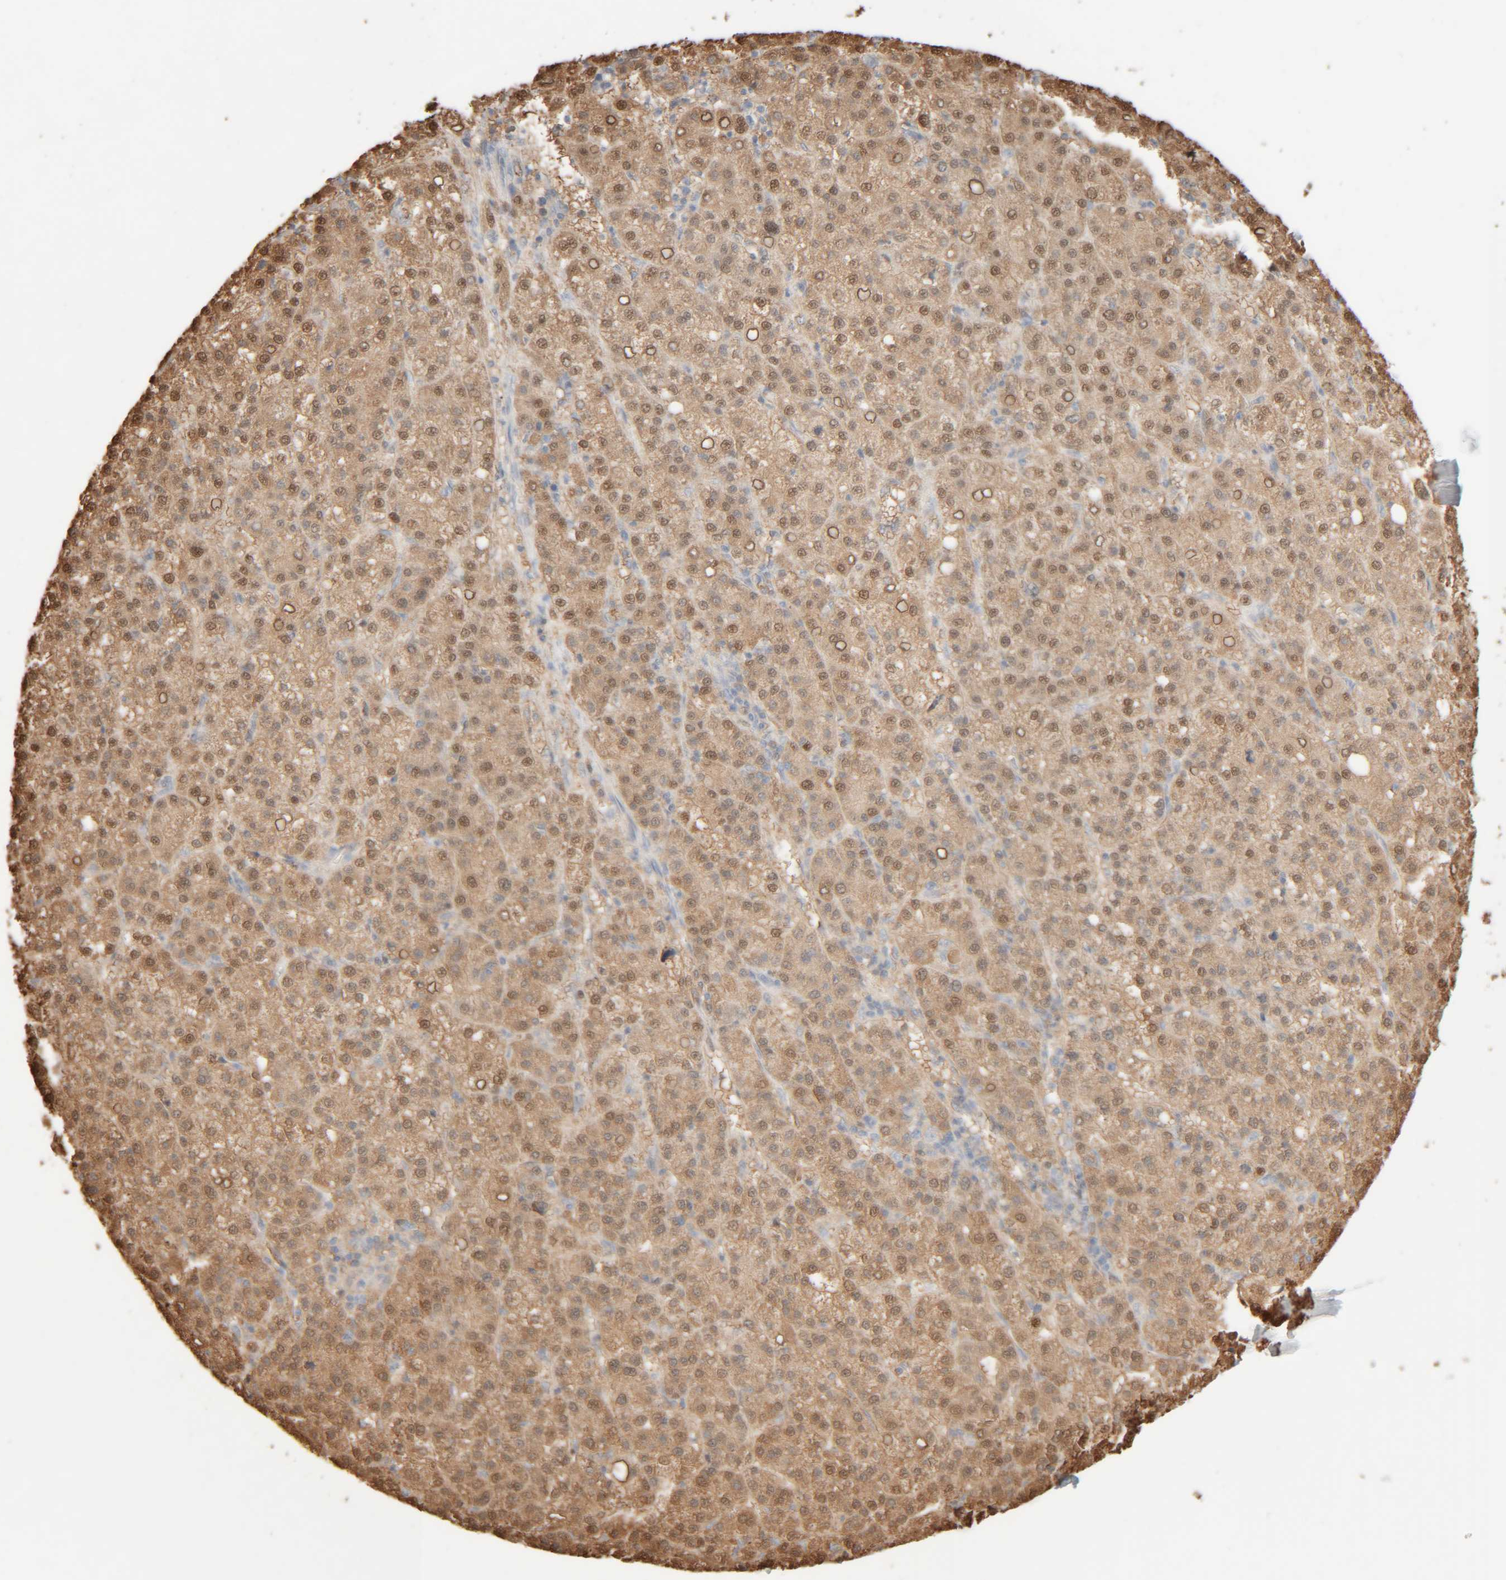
{"staining": {"intensity": "moderate", "quantity": ">75%", "location": "cytoplasmic/membranous,nuclear"}, "tissue": "liver cancer", "cell_type": "Tumor cells", "image_type": "cancer", "snomed": [{"axis": "morphology", "description": "Carcinoma, Hepatocellular, NOS"}, {"axis": "topography", "description": "Liver"}], "caption": "An image showing moderate cytoplasmic/membranous and nuclear expression in about >75% of tumor cells in liver hepatocellular carcinoma, as visualized by brown immunohistochemical staining.", "gene": "RIDA", "patient": {"sex": "female", "age": 58}}